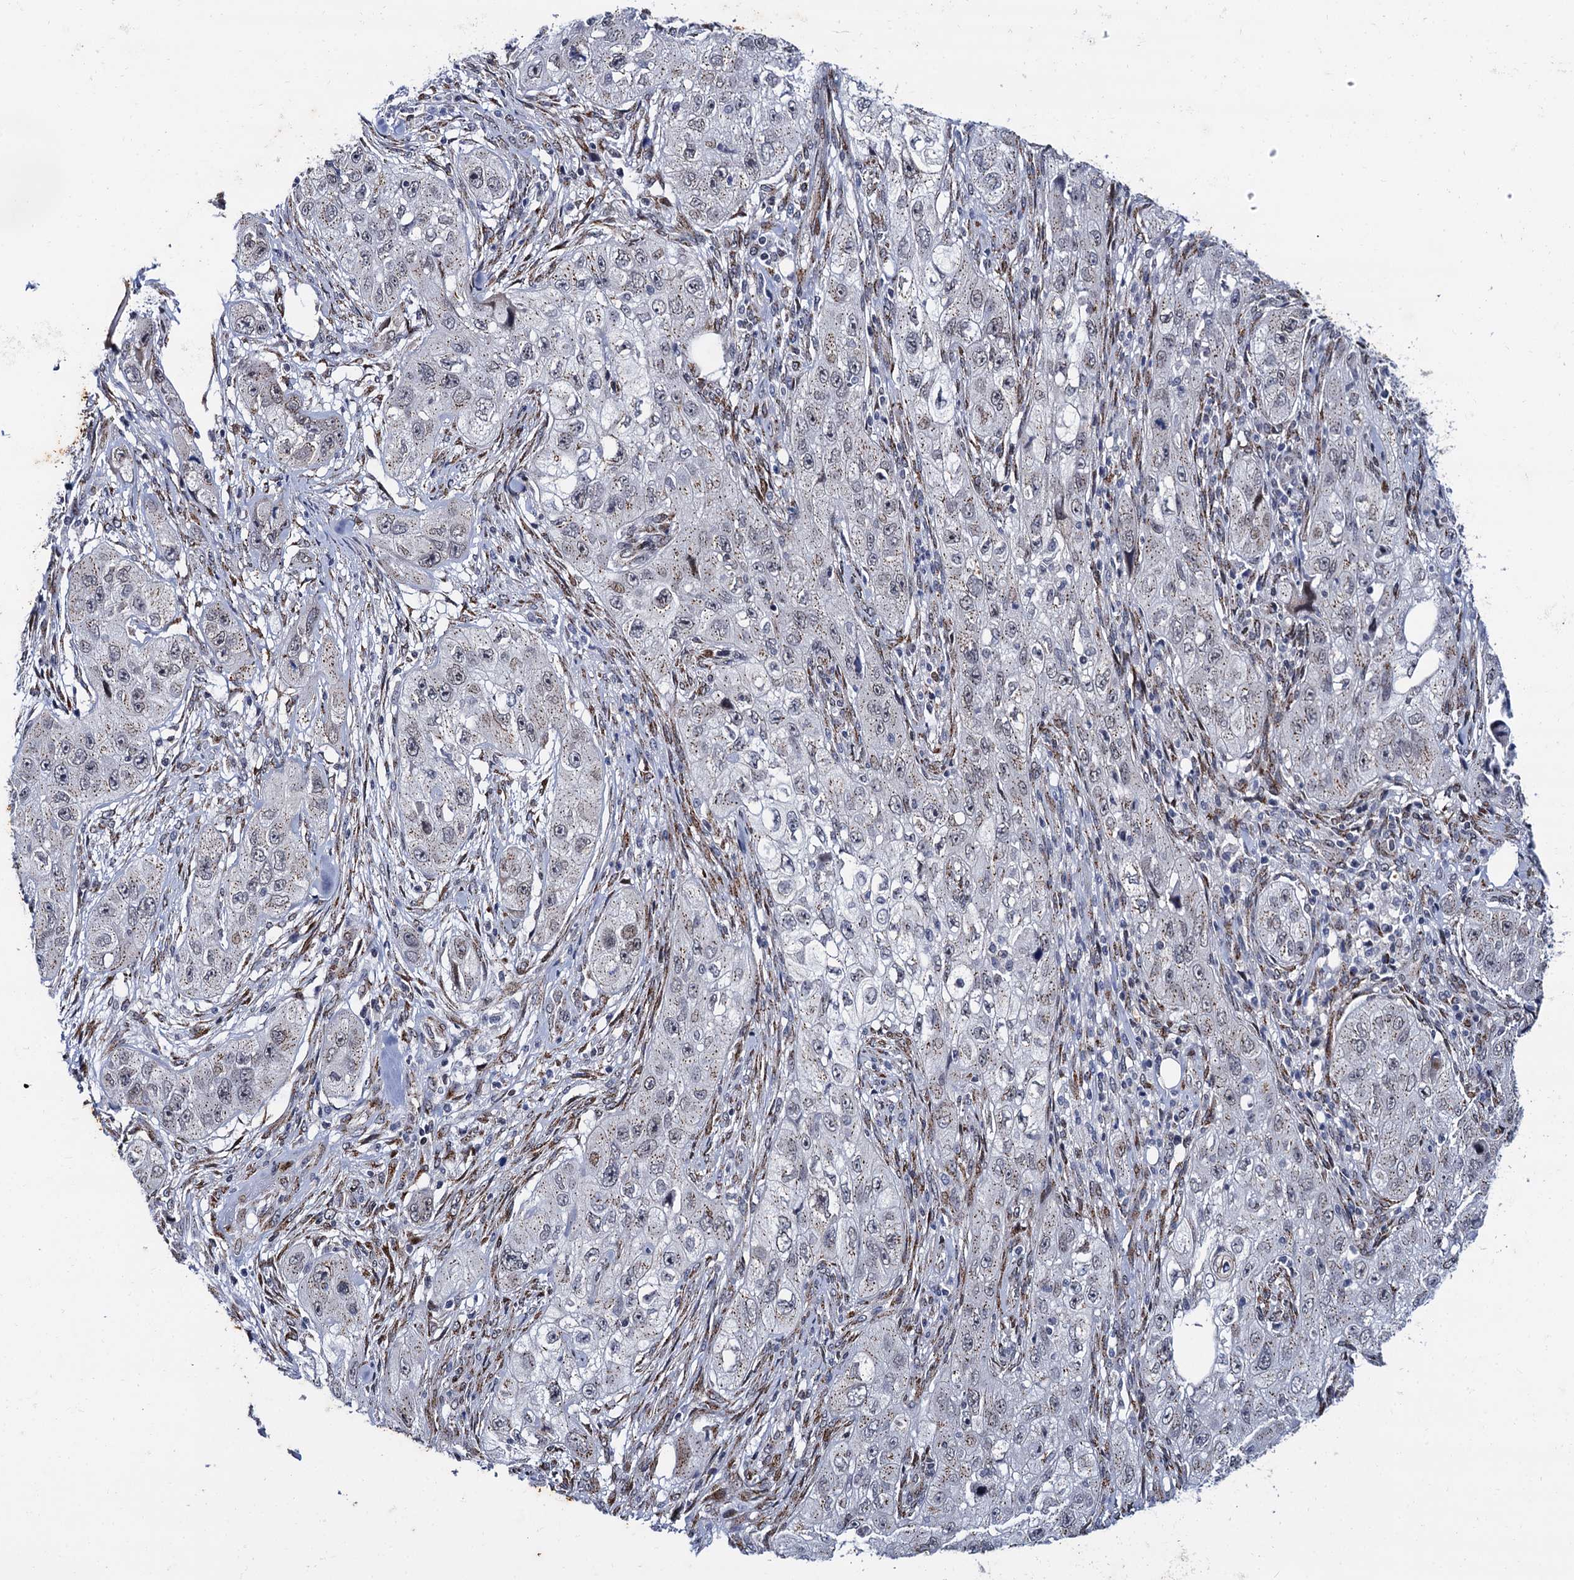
{"staining": {"intensity": "weak", "quantity": "<25%", "location": "cytoplasmic/membranous"}, "tissue": "skin cancer", "cell_type": "Tumor cells", "image_type": "cancer", "snomed": [{"axis": "morphology", "description": "Squamous cell carcinoma, NOS"}, {"axis": "topography", "description": "Skin"}, {"axis": "topography", "description": "Subcutis"}], "caption": "Squamous cell carcinoma (skin) stained for a protein using immunohistochemistry exhibits no positivity tumor cells.", "gene": "THAP2", "patient": {"sex": "male", "age": 73}}